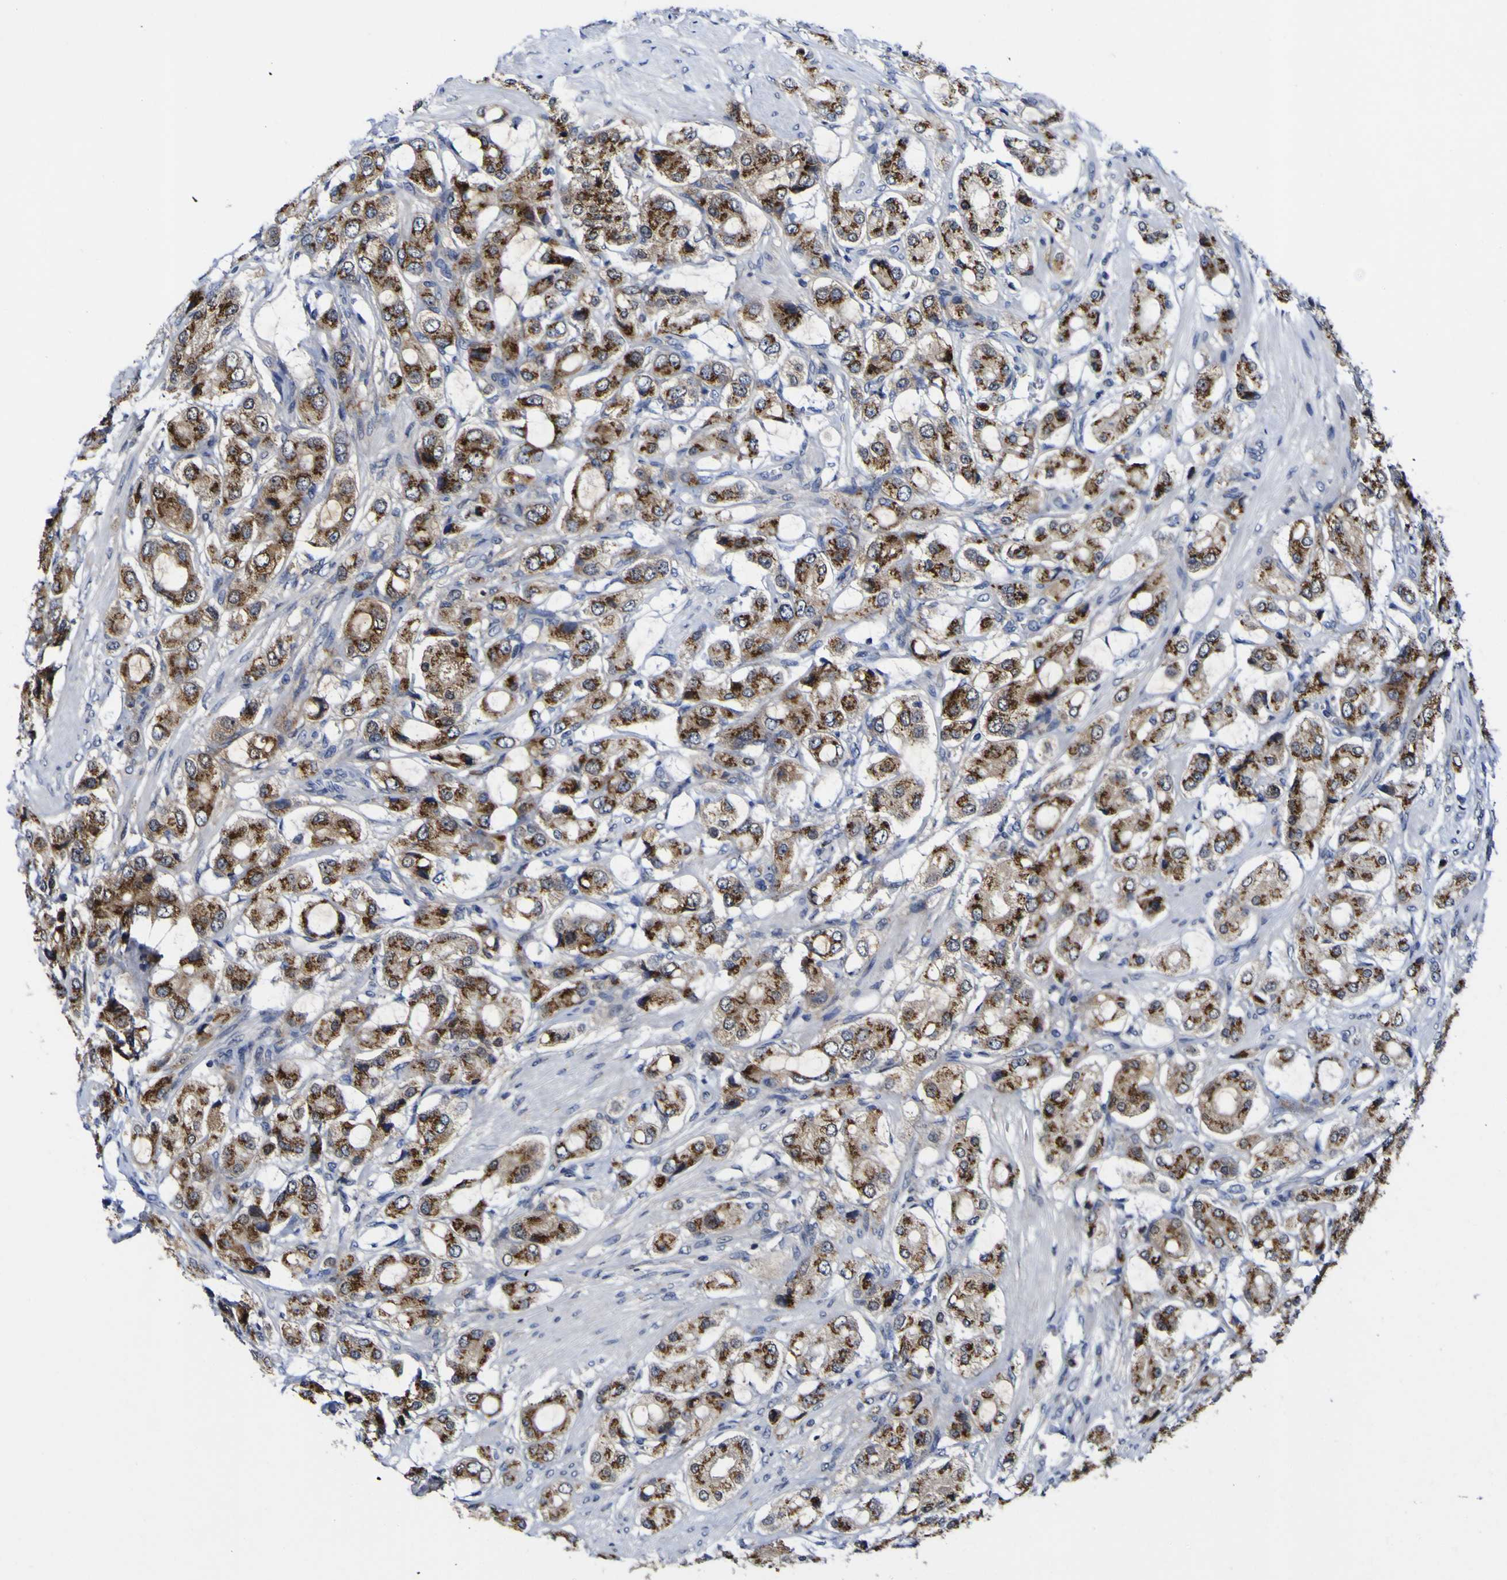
{"staining": {"intensity": "strong", "quantity": ">75%", "location": "cytoplasmic/membranous"}, "tissue": "prostate cancer", "cell_type": "Tumor cells", "image_type": "cancer", "snomed": [{"axis": "morphology", "description": "Adenocarcinoma, High grade"}, {"axis": "topography", "description": "Prostate"}], "caption": "Prostate high-grade adenocarcinoma stained with a brown dye displays strong cytoplasmic/membranous positive expression in about >75% of tumor cells.", "gene": "GOLM1", "patient": {"sex": "male", "age": 65}}